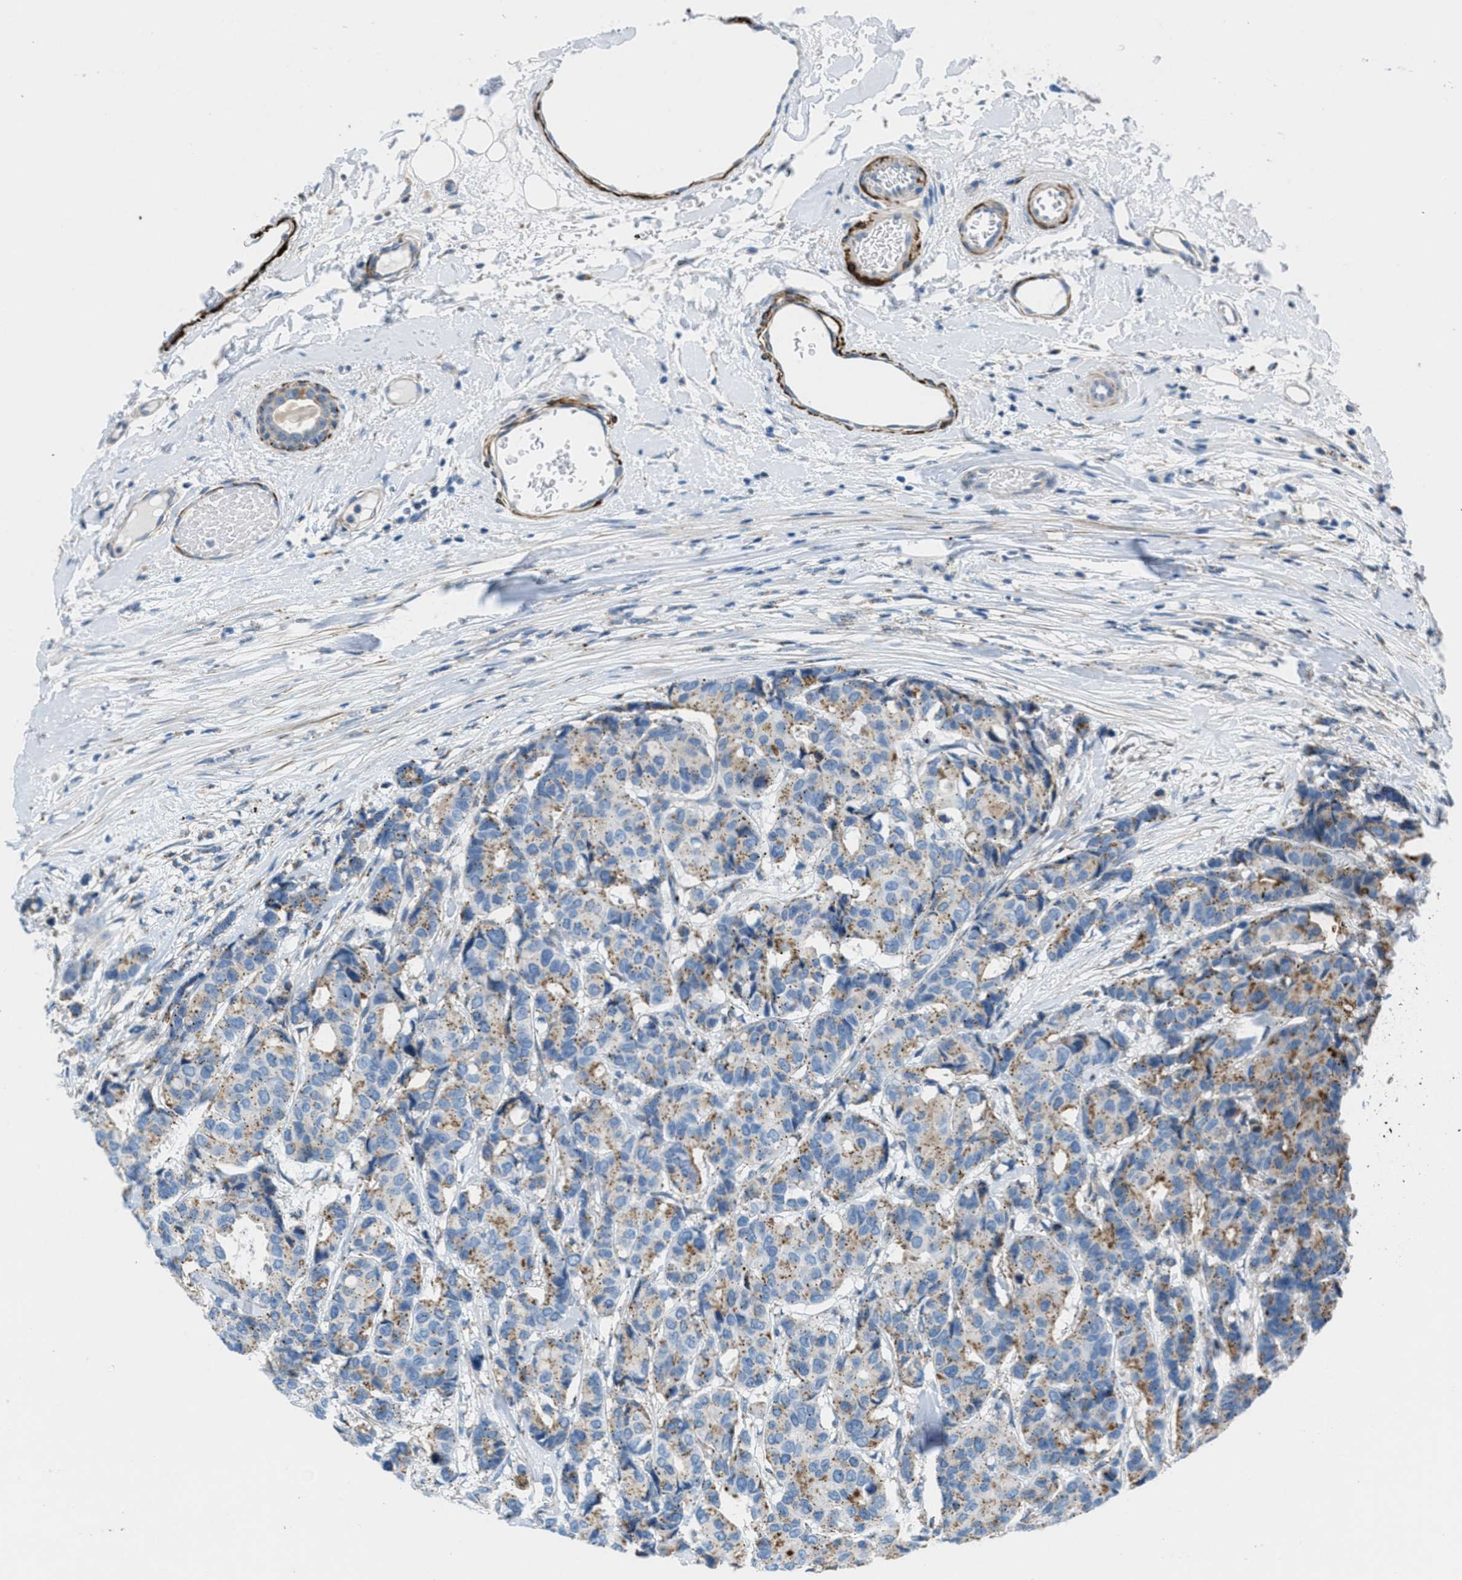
{"staining": {"intensity": "weak", "quantity": ">75%", "location": "cytoplasmic/membranous"}, "tissue": "breast cancer", "cell_type": "Tumor cells", "image_type": "cancer", "snomed": [{"axis": "morphology", "description": "Duct carcinoma"}, {"axis": "topography", "description": "Breast"}], "caption": "High-magnification brightfield microscopy of breast cancer stained with DAB (3,3'-diaminobenzidine) (brown) and counterstained with hematoxylin (blue). tumor cells exhibit weak cytoplasmic/membranous expression is seen in about>75% of cells. (Brightfield microscopy of DAB IHC at high magnification).", "gene": "MFSD13A", "patient": {"sex": "female", "age": 87}}